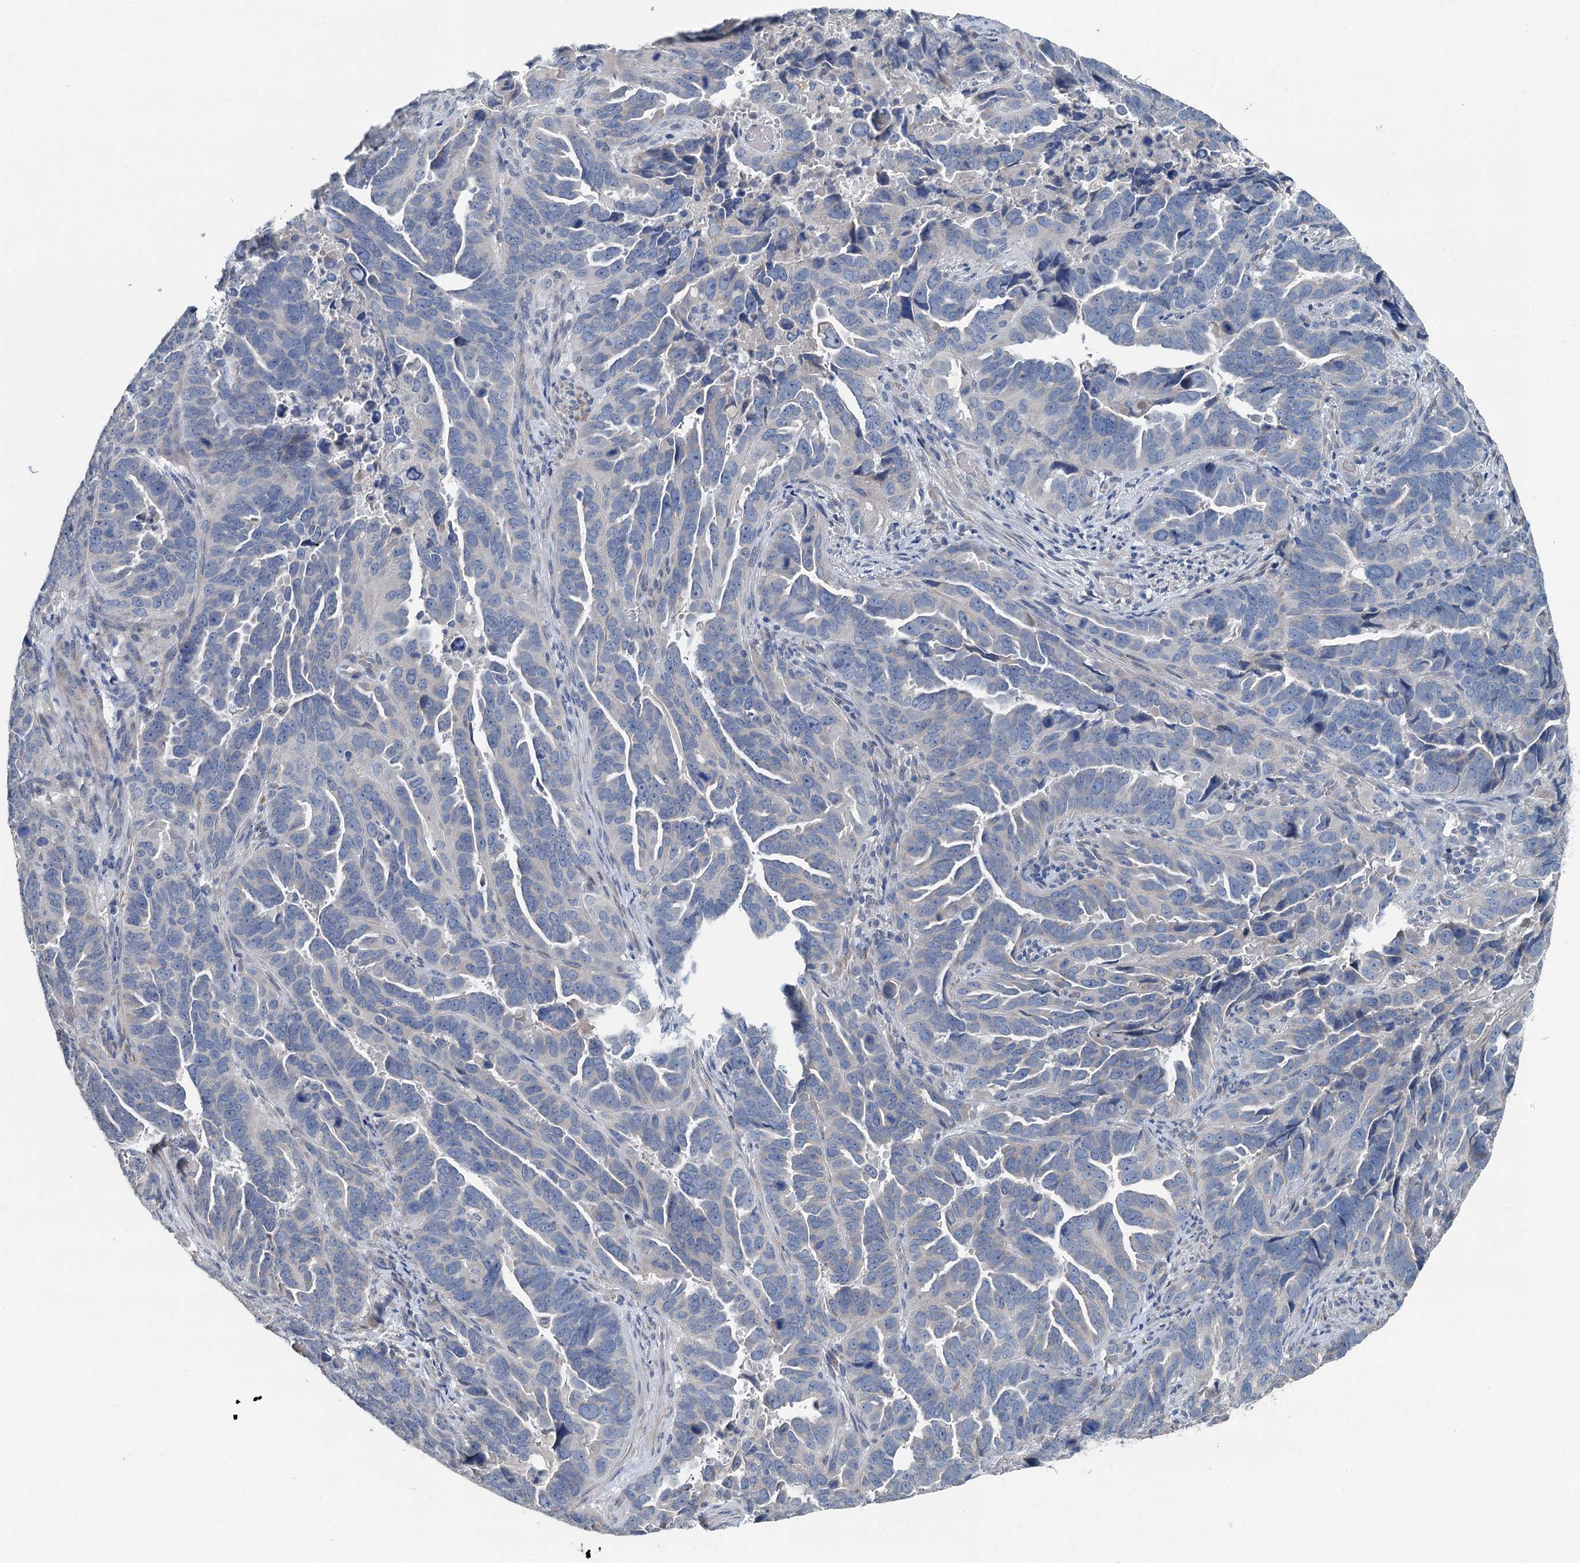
{"staining": {"intensity": "negative", "quantity": "none", "location": "none"}, "tissue": "endometrial cancer", "cell_type": "Tumor cells", "image_type": "cancer", "snomed": [{"axis": "morphology", "description": "Adenocarcinoma, NOS"}, {"axis": "topography", "description": "Endometrium"}], "caption": "A high-resolution histopathology image shows immunohistochemistry (IHC) staining of endometrial adenocarcinoma, which shows no significant positivity in tumor cells.", "gene": "C6orf120", "patient": {"sex": "female", "age": 65}}